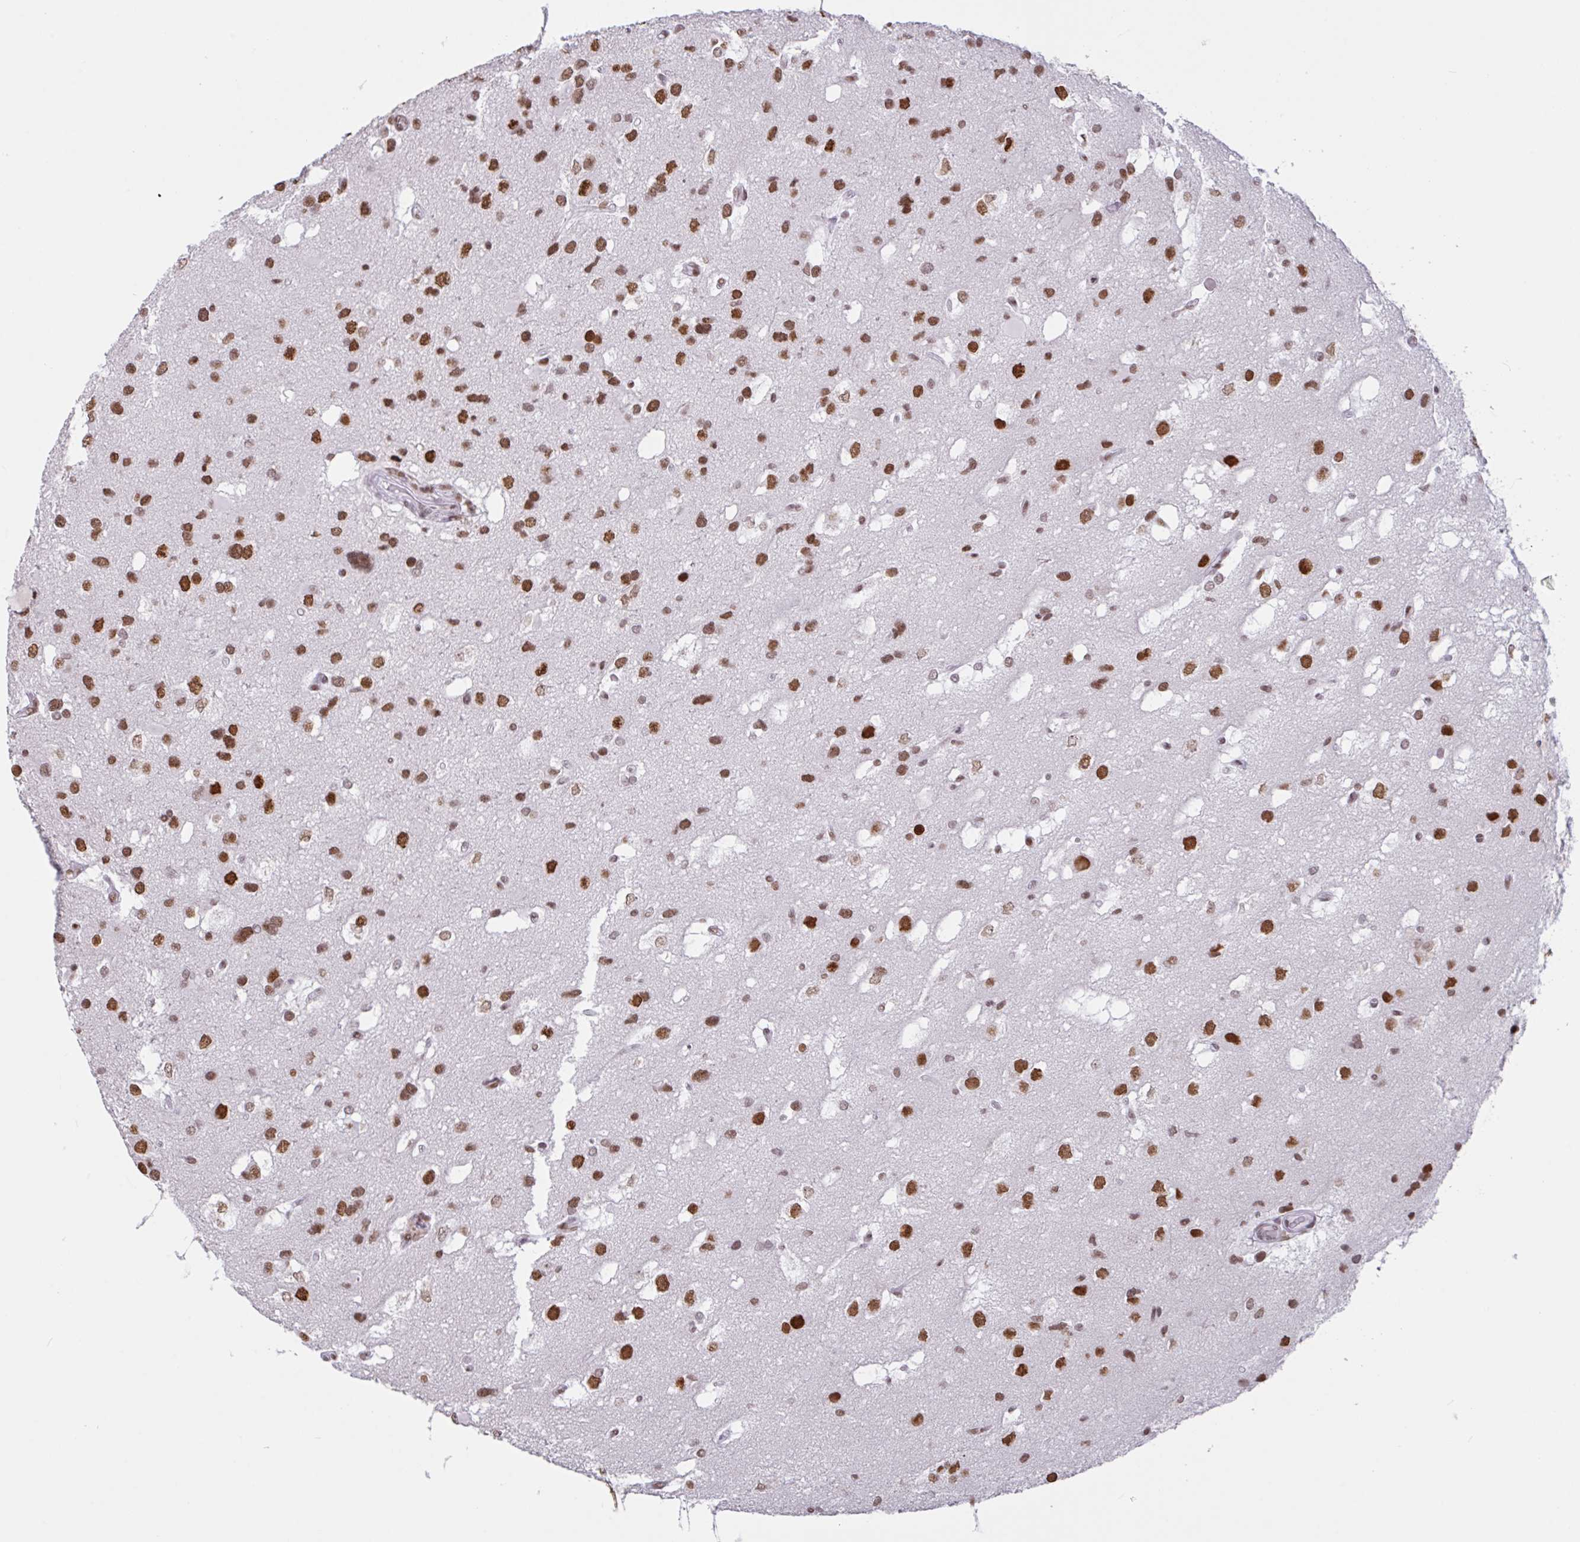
{"staining": {"intensity": "strong", "quantity": ">75%", "location": "nuclear"}, "tissue": "glioma", "cell_type": "Tumor cells", "image_type": "cancer", "snomed": [{"axis": "morphology", "description": "Glioma, malignant, High grade"}, {"axis": "topography", "description": "Brain"}], "caption": "Immunohistochemistry (IHC) of glioma shows high levels of strong nuclear staining in about >75% of tumor cells.", "gene": "CLP1", "patient": {"sex": "male", "age": 53}}